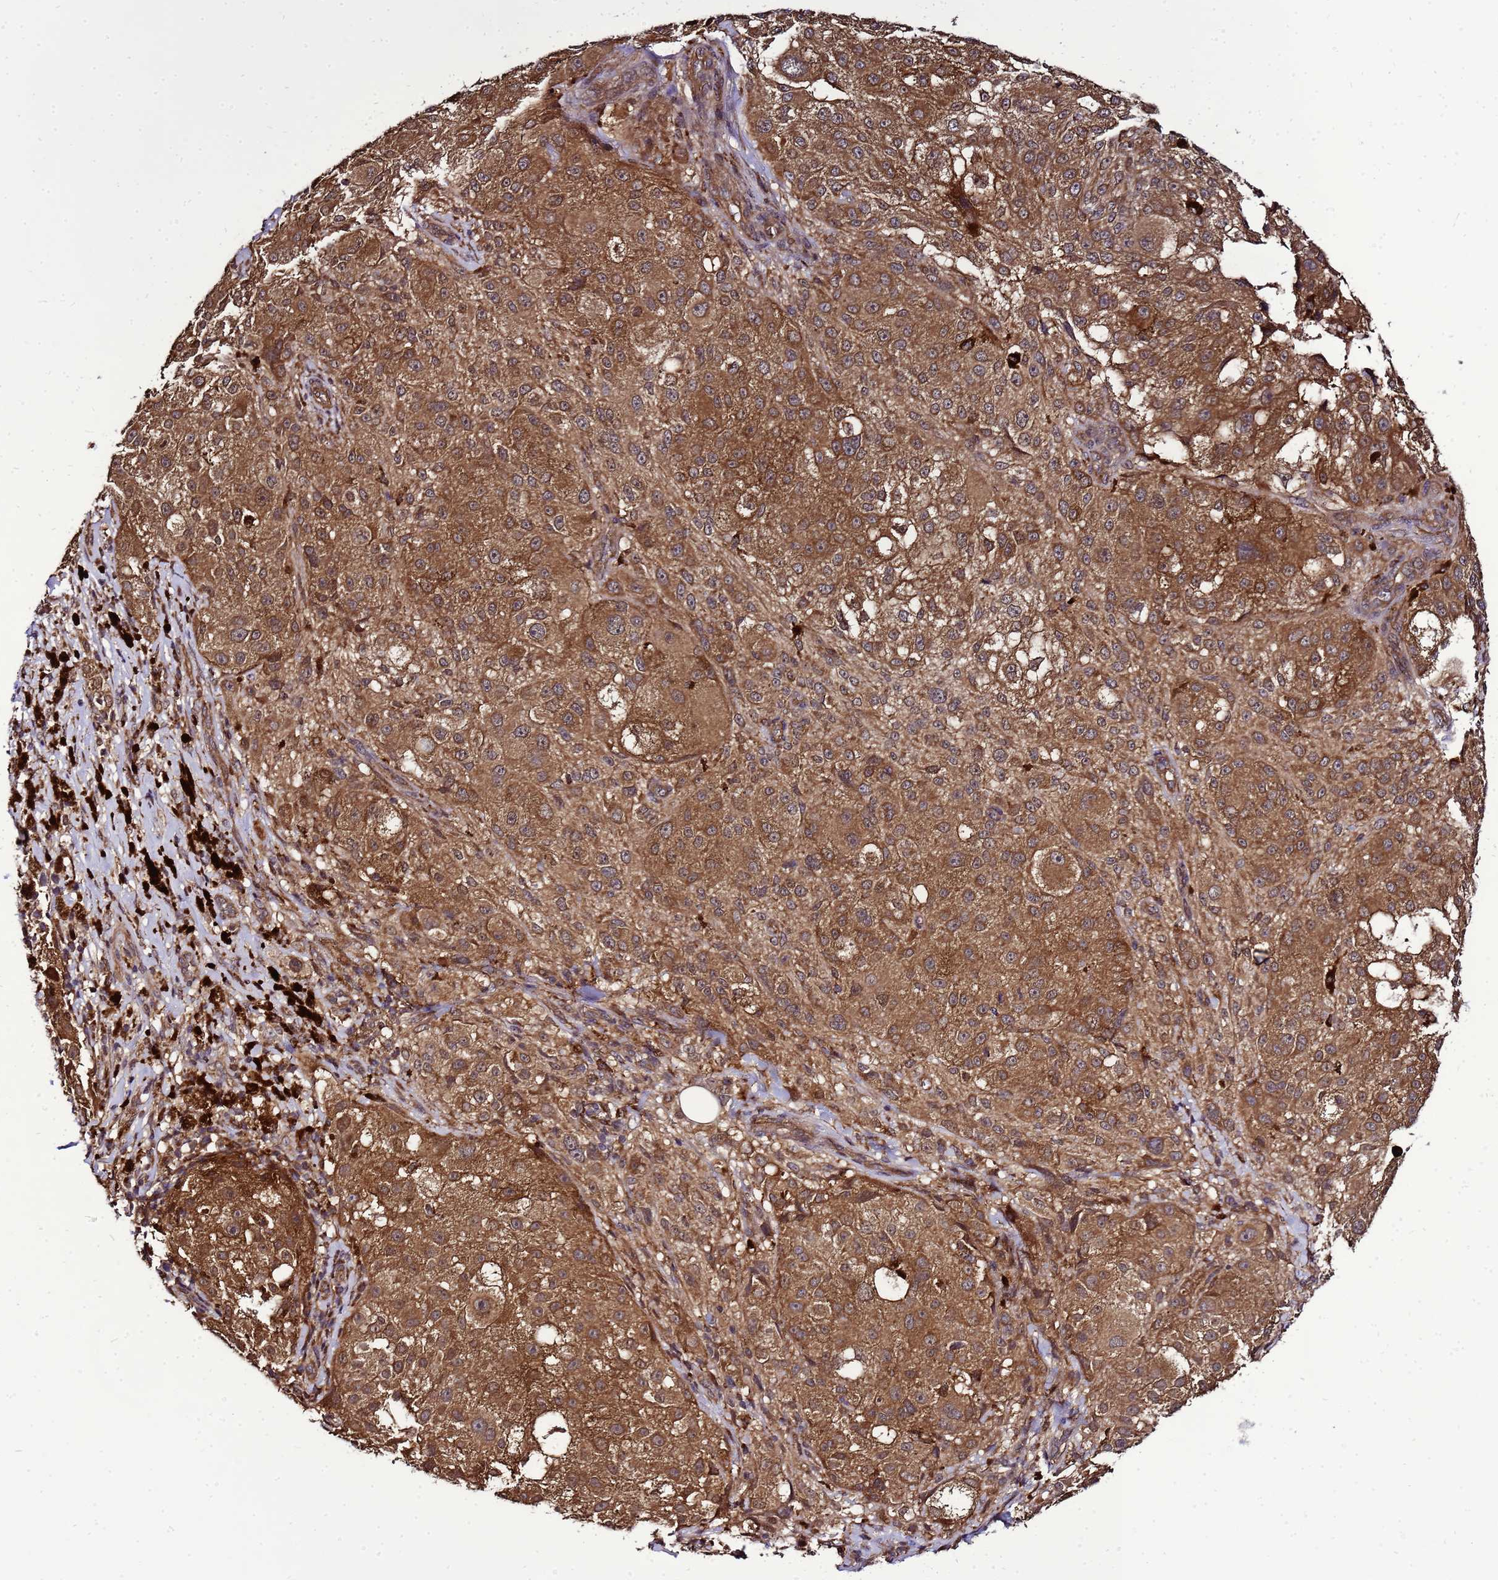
{"staining": {"intensity": "strong", "quantity": ">75%", "location": "cytoplasmic/membranous"}, "tissue": "melanoma", "cell_type": "Tumor cells", "image_type": "cancer", "snomed": [{"axis": "morphology", "description": "Necrosis, NOS"}, {"axis": "morphology", "description": "Malignant melanoma, NOS"}, {"axis": "topography", "description": "Skin"}], "caption": "A brown stain labels strong cytoplasmic/membranous positivity of a protein in melanoma tumor cells.", "gene": "TRABD", "patient": {"sex": "female", "age": 87}}